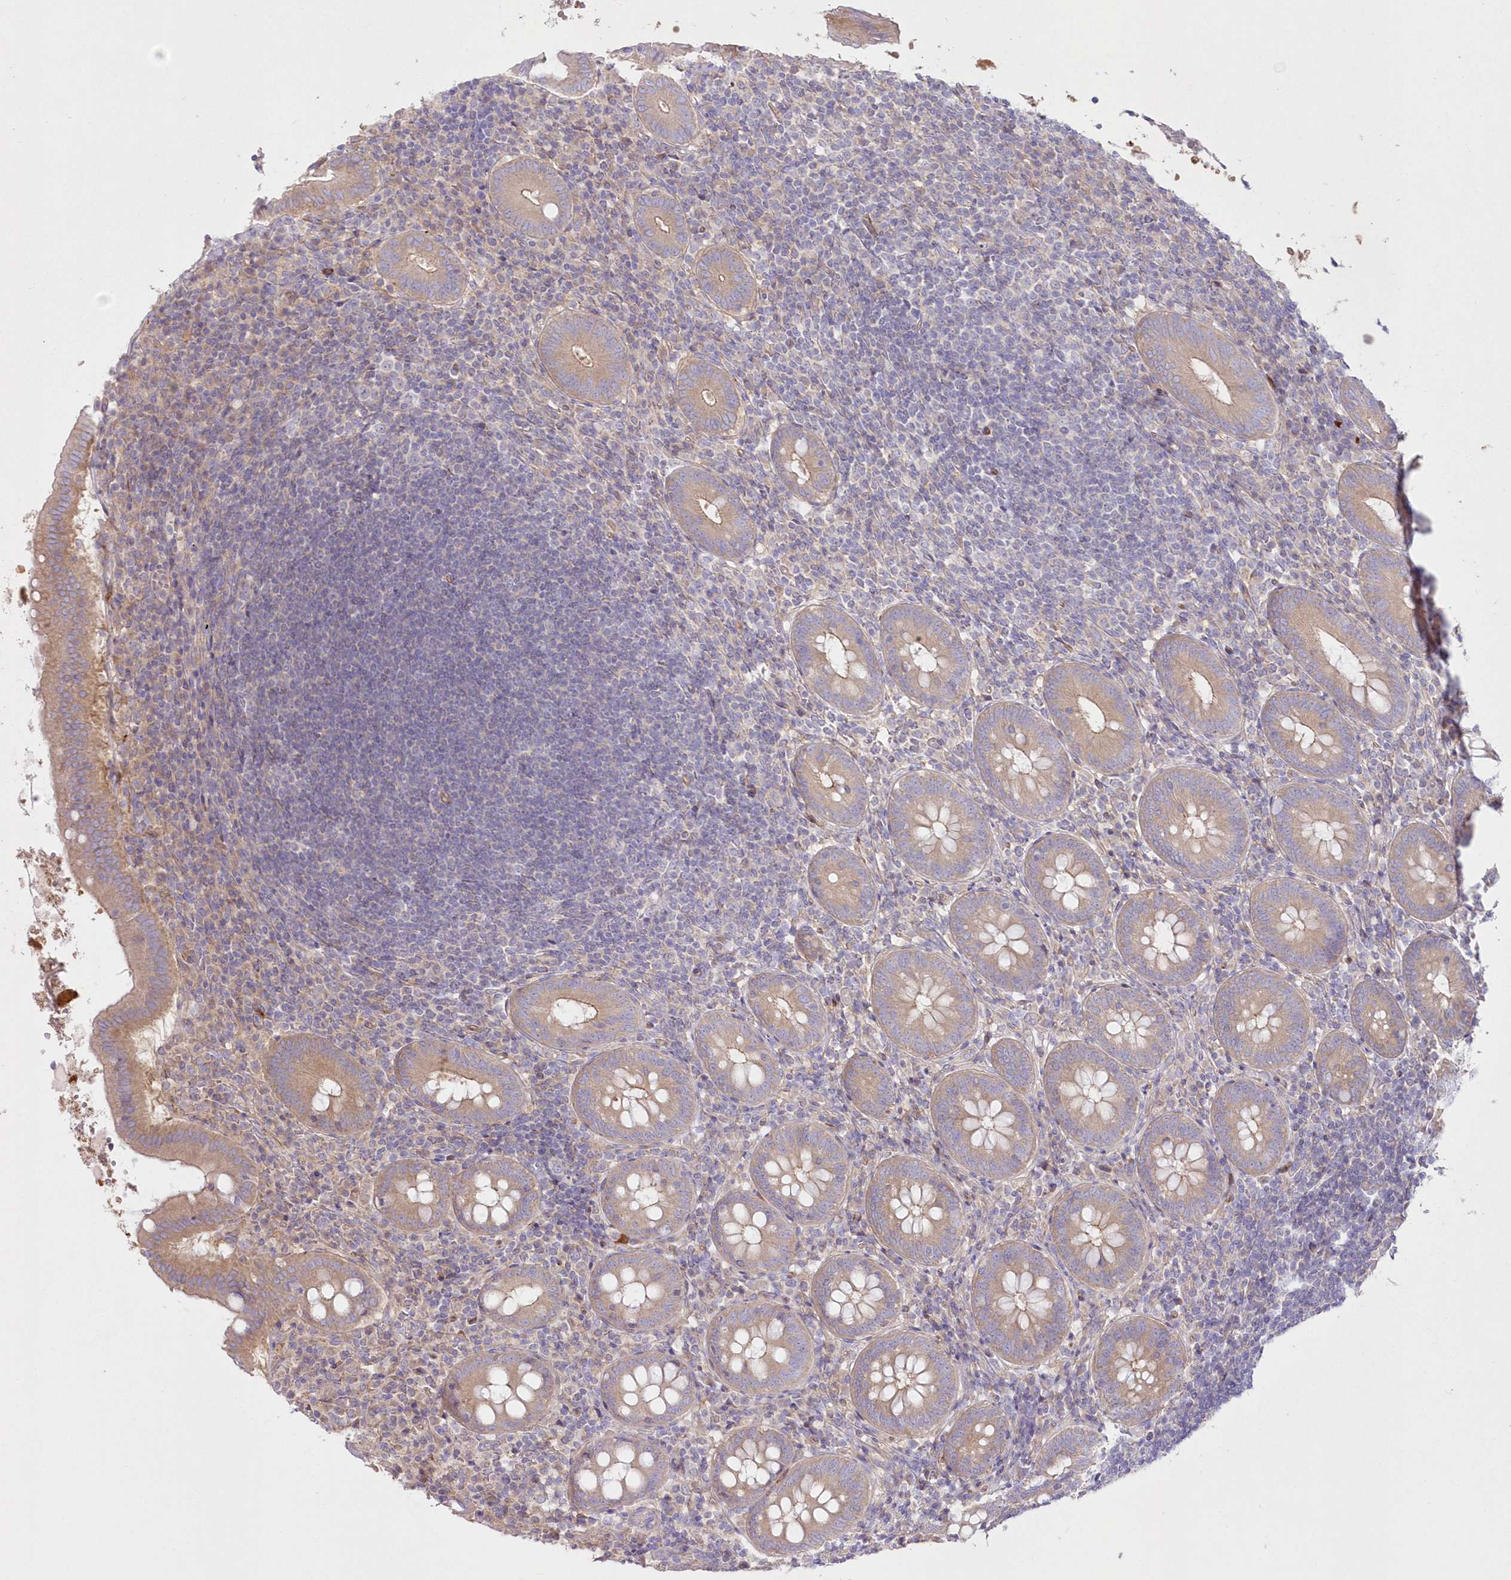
{"staining": {"intensity": "moderate", "quantity": ">75%", "location": "cytoplasmic/membranous"}, "tissue": "appendix", "cell_type": "Glandular cells", "image_type": "normal", "snomed": [{"axis": "morphology", "description": "Normal tissue, NOS"}, {"axis": "topography", "description": "Appendix"}], "caption": "This is a photomicrograph of immunohistochemistry (IHC) staining of benign appendix, which shows moderate positivity in the cytoplasmic/membranous of glandular cells.", "gene": "ZNF843", "patient": {"sex": "female", "age": 54}}